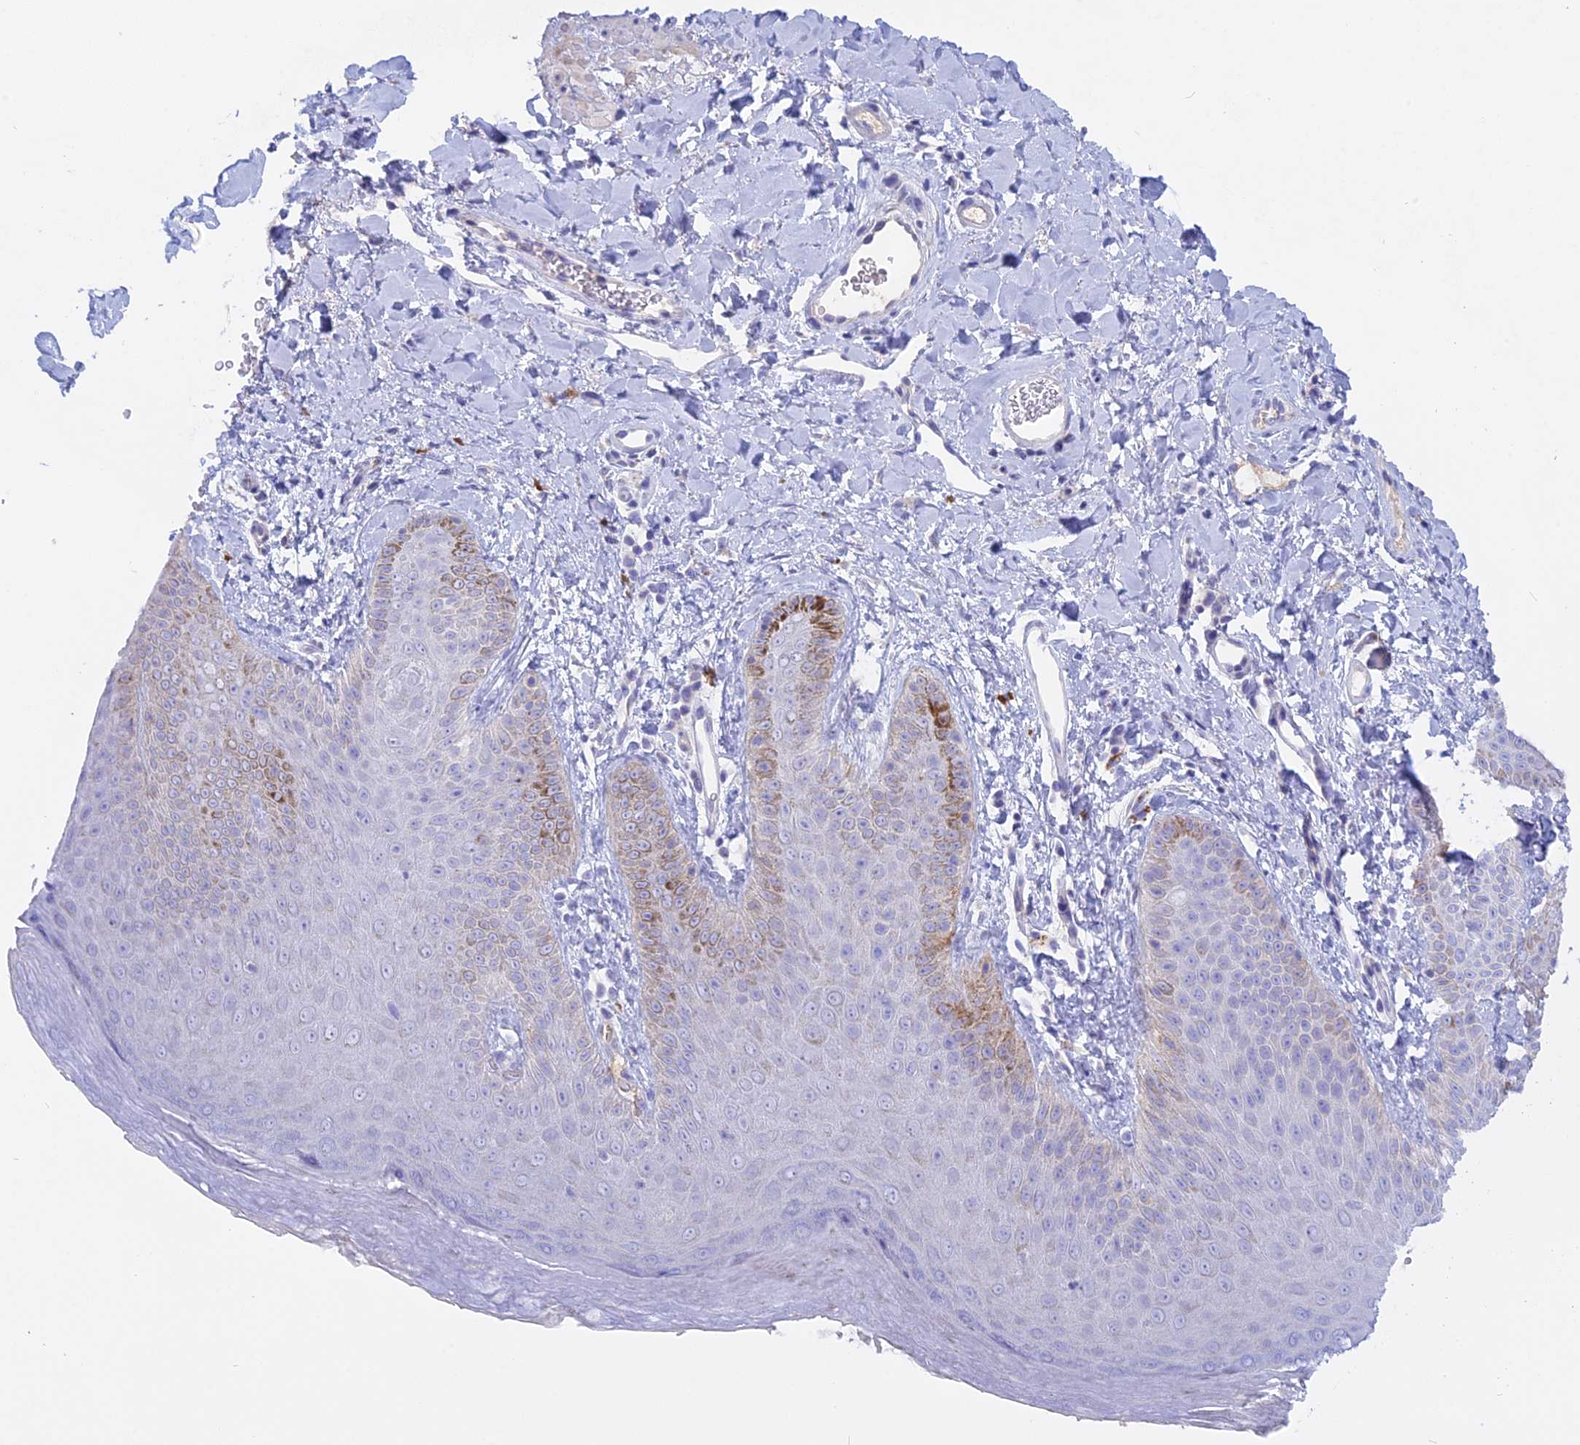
{"staining": {"intensity": "moderate", "quantity": "<25%", "location": "cytoplasmic/membranous"}, "tissue": "skin", "cell_type": "Epidermal cells", "image_type": "normal", "snomed": [{"axis": "morphology", "description": "Normal tissue, NOS"}, {"axis": "morphology", "description": "Neoplasm, malignant, NOS"}, {"axis": "topography", "description": "Anal"}], "caption": "Immunohistochemistry micrograph of normal human skin stained for a protein (brown), which displays low levels of moderate cytoplasmic/membranous positivity in about <25% of epidermal cells.", "gene": "ADGRA1", "patient": {"sex": "male", "age": 47}}